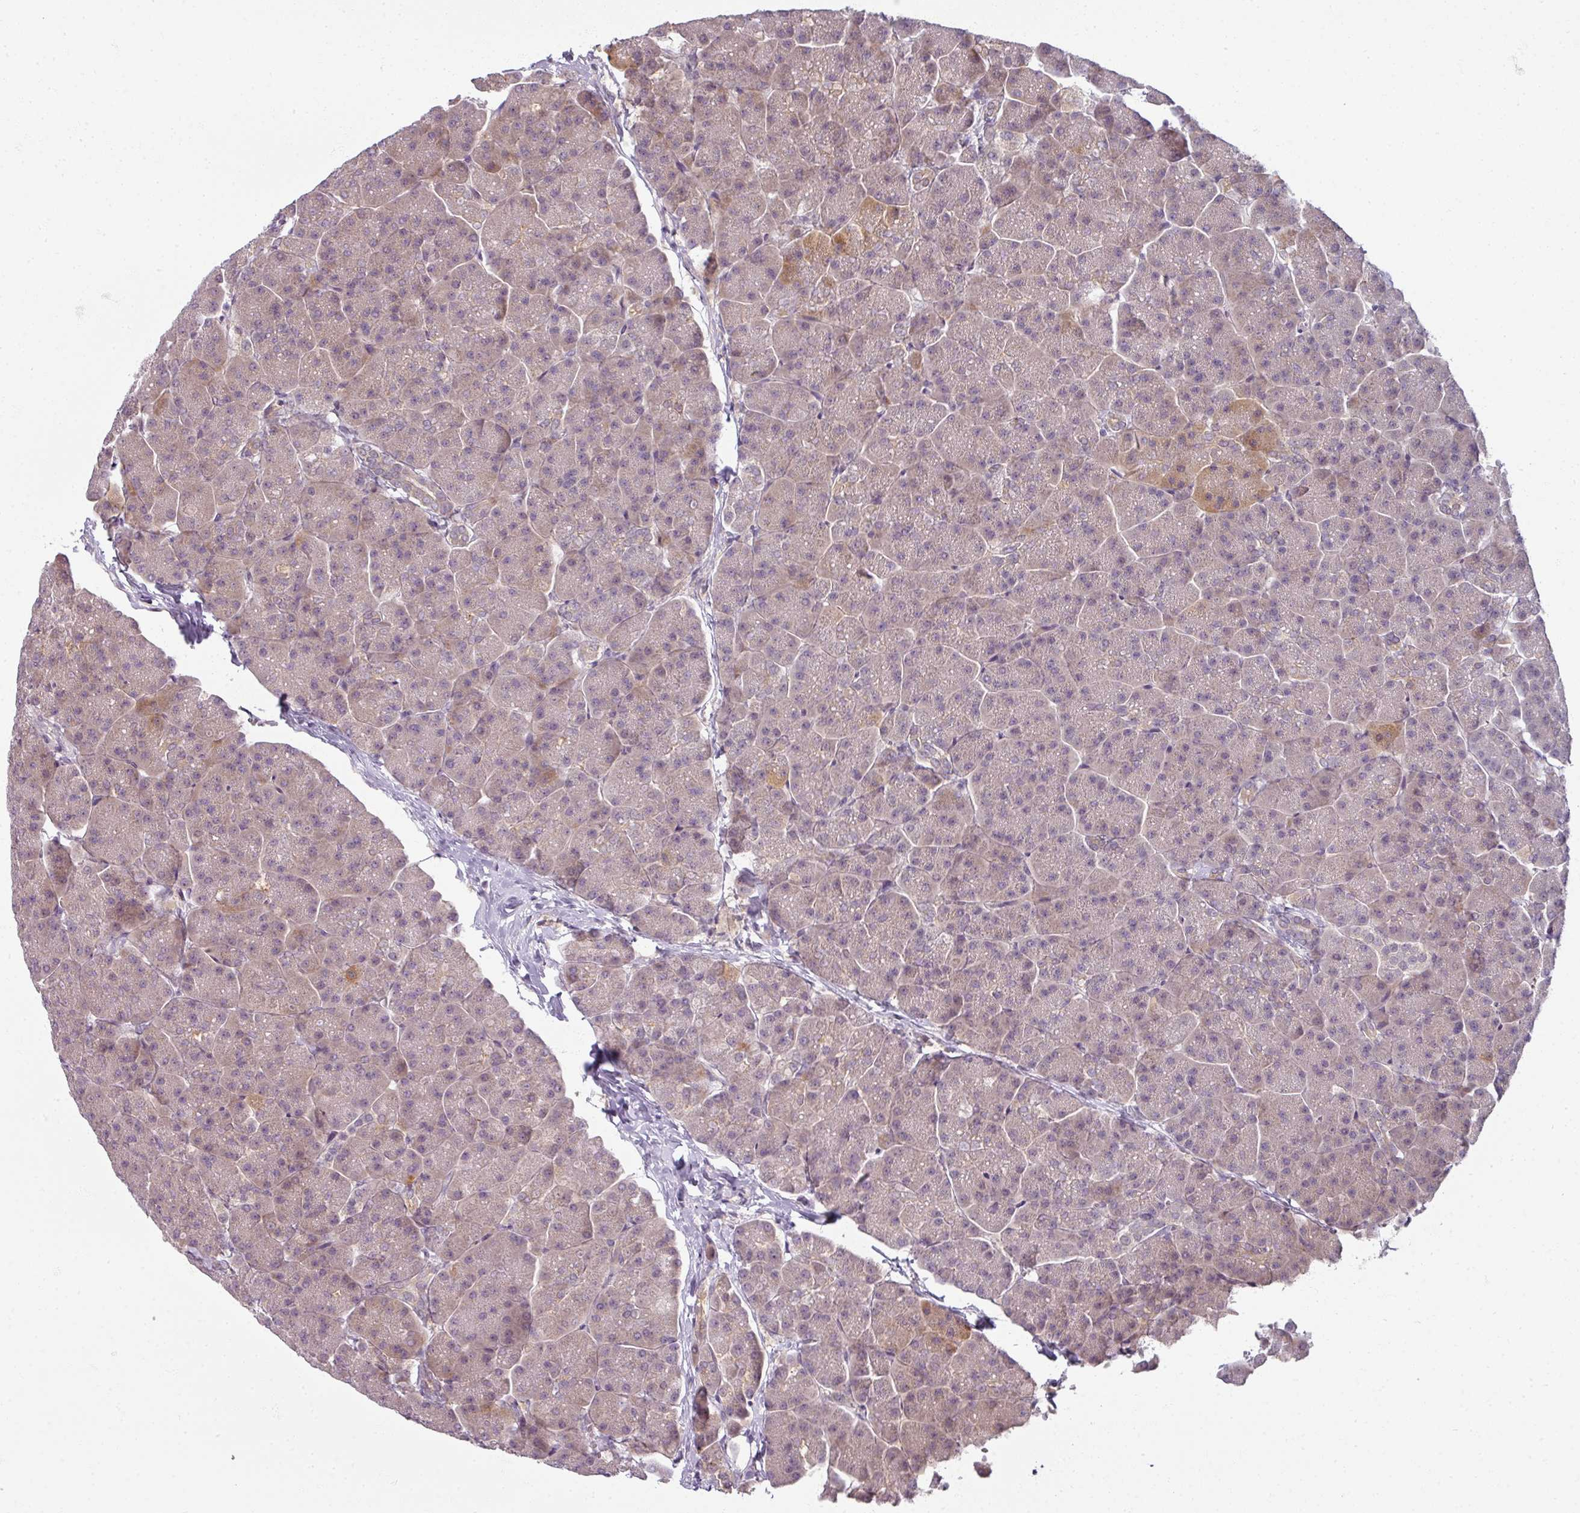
{"staining": {"intensity": "moderate", "quantity": "25%-75%", "location": "cytoplasmic/membranous"}, "tissue": "pancreas", "cell_type": "Exocrine glandular cells", "image_type": "normal", "snomed": [{"axis": "morphology", "description": "Normal tissue, NOS"}, {"axis": "topography", "description": "Pancreas"}, {"axis": "topography", "description": "Peripheral nerve tissue"}], "caption": "Human pancreas stained for a protein (brown) shows moderate cytoplasmic/membranous positive staining in about 25%-75% of exocrine glandular cells.", "gene": "MYMK", "patient": {"sex": "male", "age": 54}}